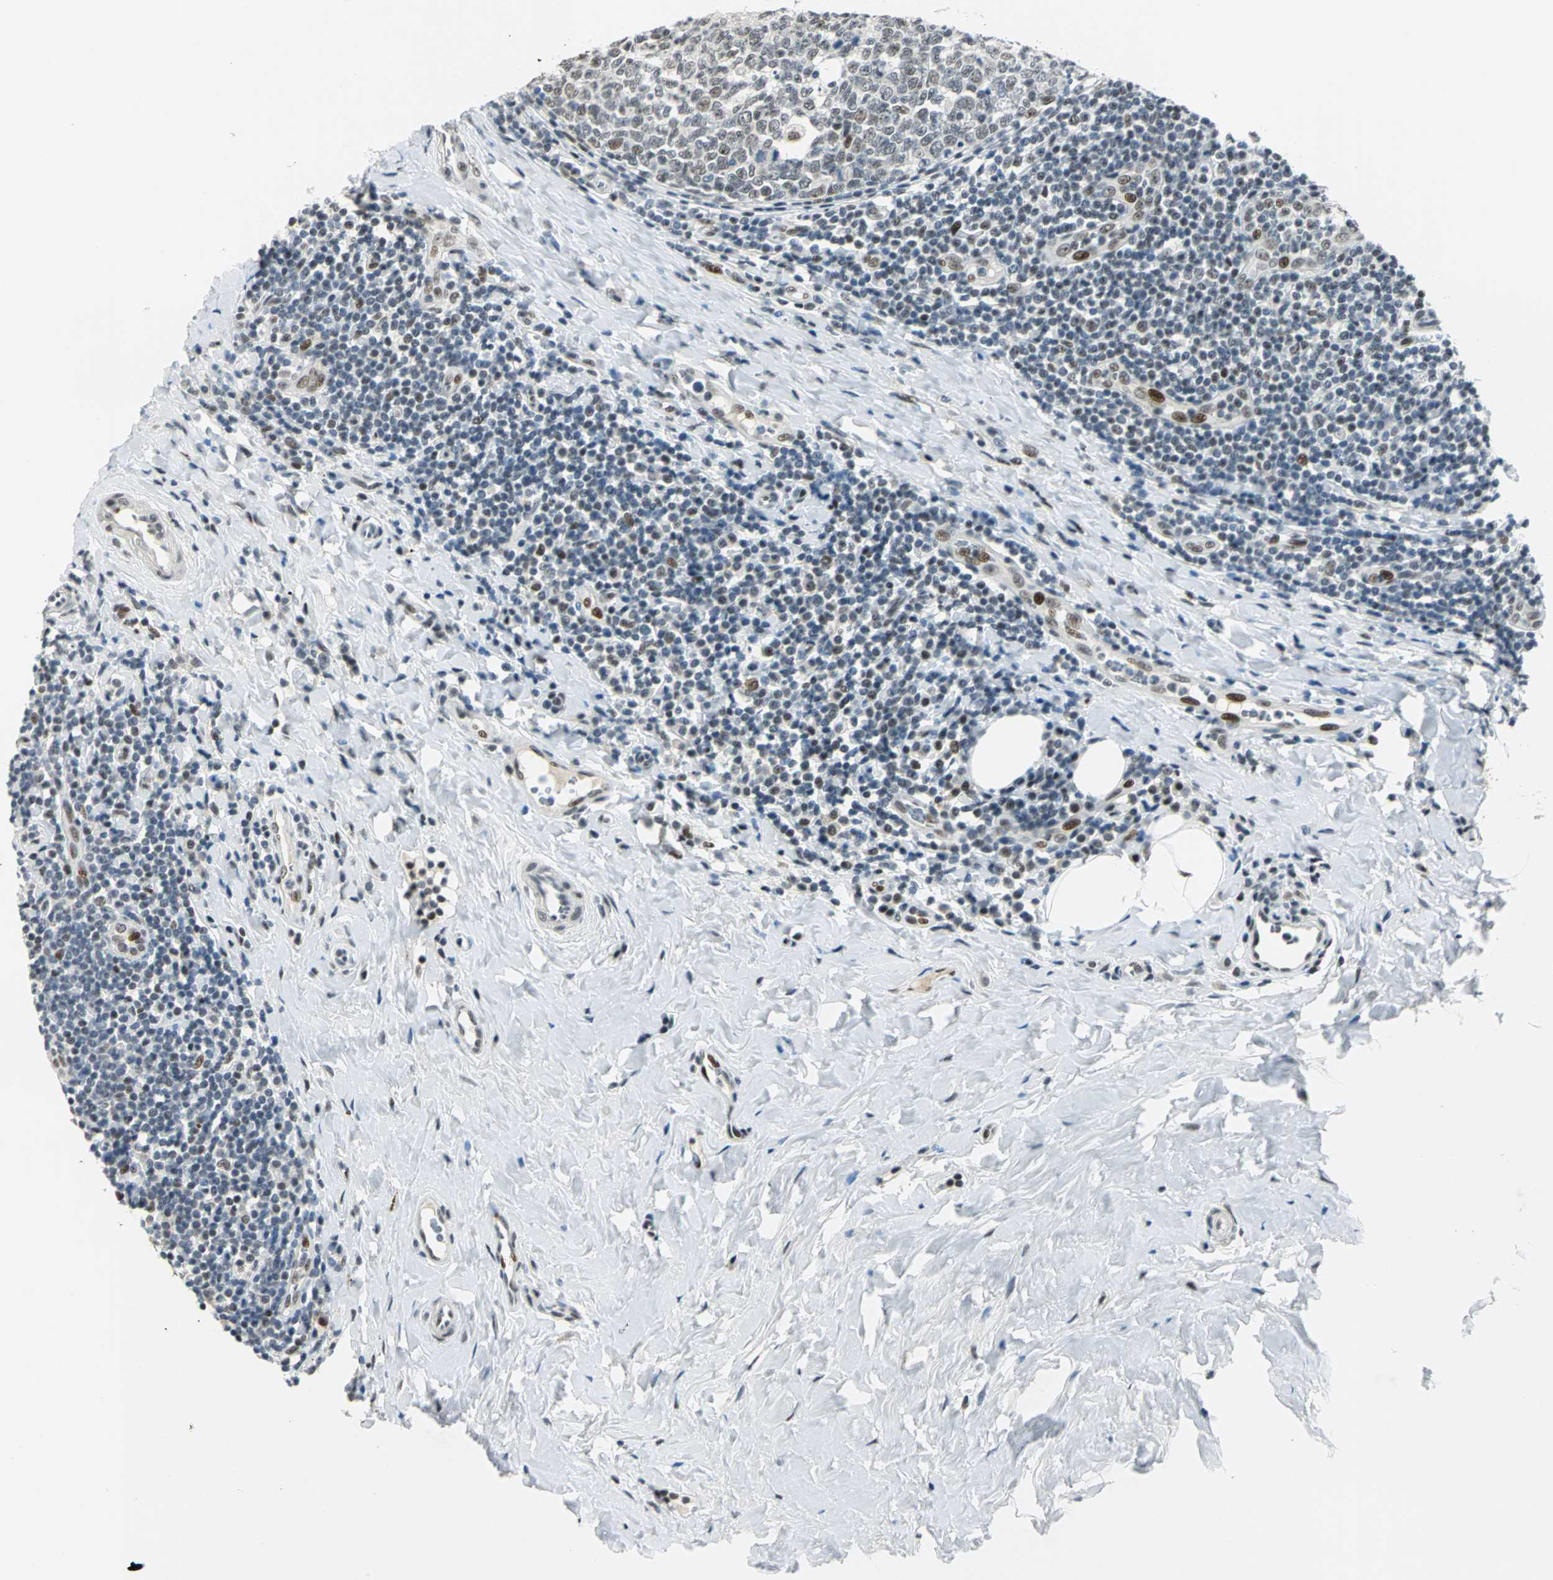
{"staining": {"intensity": "moderate", "quantity": ">75%", "location": "nuclear"}, "tissue": "tonsil", "cell_type": "Germinal center cells", "image_type": "normal", "snomed": [{"axis": "morphology", "description": "Normal tissue, NOS"}, {"axis": "topography", "description": "Tonsil"}], "caption": "Immunohistochemistry (IHC) (DAB (3,3'-diaminobenzidine)) staining of normal human tonsil exhibits moderate nuclear protein staining in about >75% of germinal center cells.", "gene": "KAT6B", "patient": {"sex": "male", "age": 31}}